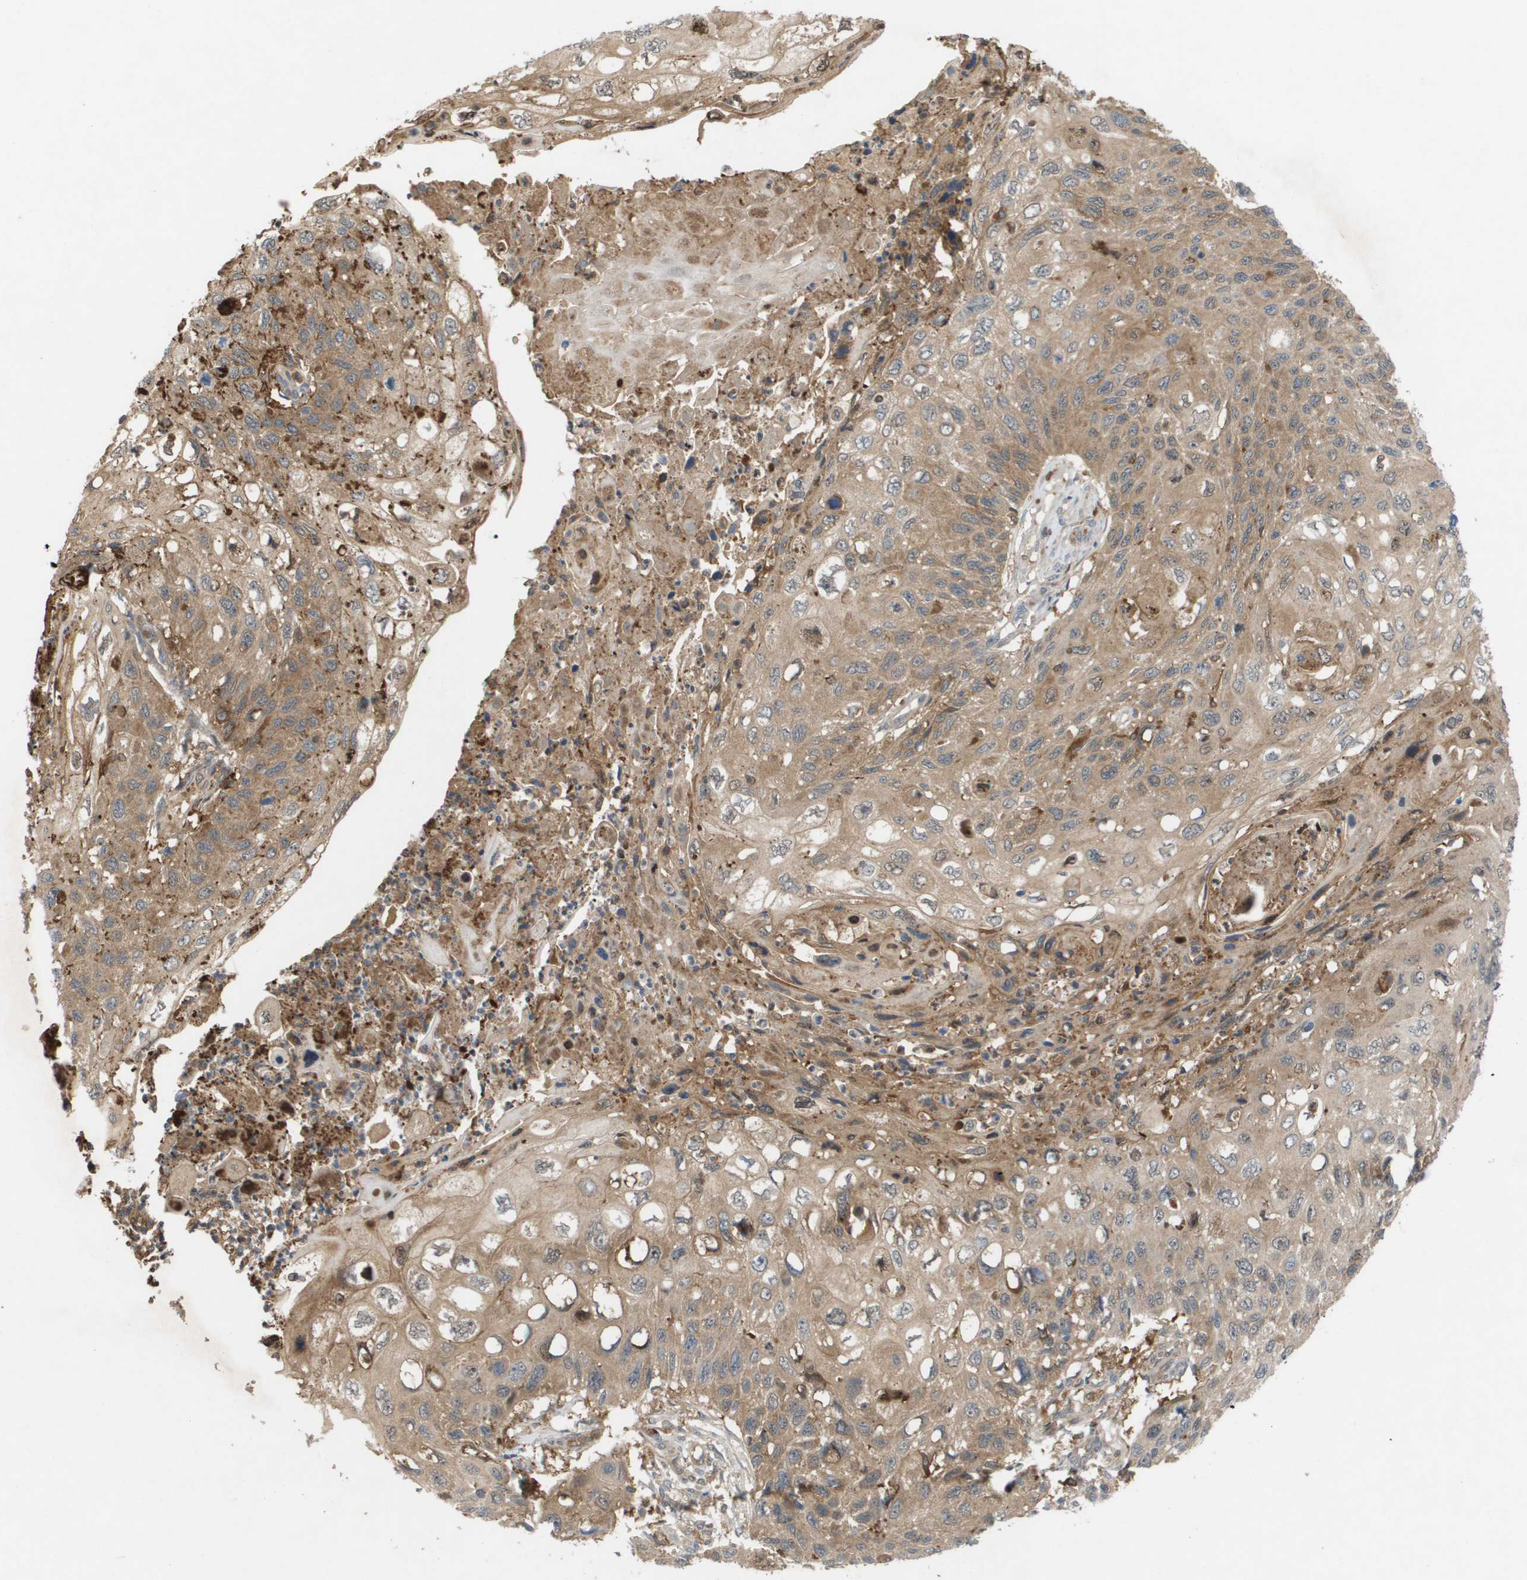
{"staining": {"intensity": "moderate", "quantity": ">75%", "location": "cytoplasmic/membranous"}, "tissue": "cervical cancer", "cell_type": "Tumor cells", "image_type": "cancer", "snomed": [{"axis": "morphology", "description": "Squamous cell carcinoma, NOS"}, {"axis": "topography", "description": "Cervix"}], "caption": "This micrograph displays immunohistochemistry (IHC) staining of human cervical cancer (squamous cell carcinoma), with medium moderate cytoplasmic/membranous positivity in about >75% of tumor cells.", "gene": "PALD1", "patient": {"sex": "female", "age": 70}}